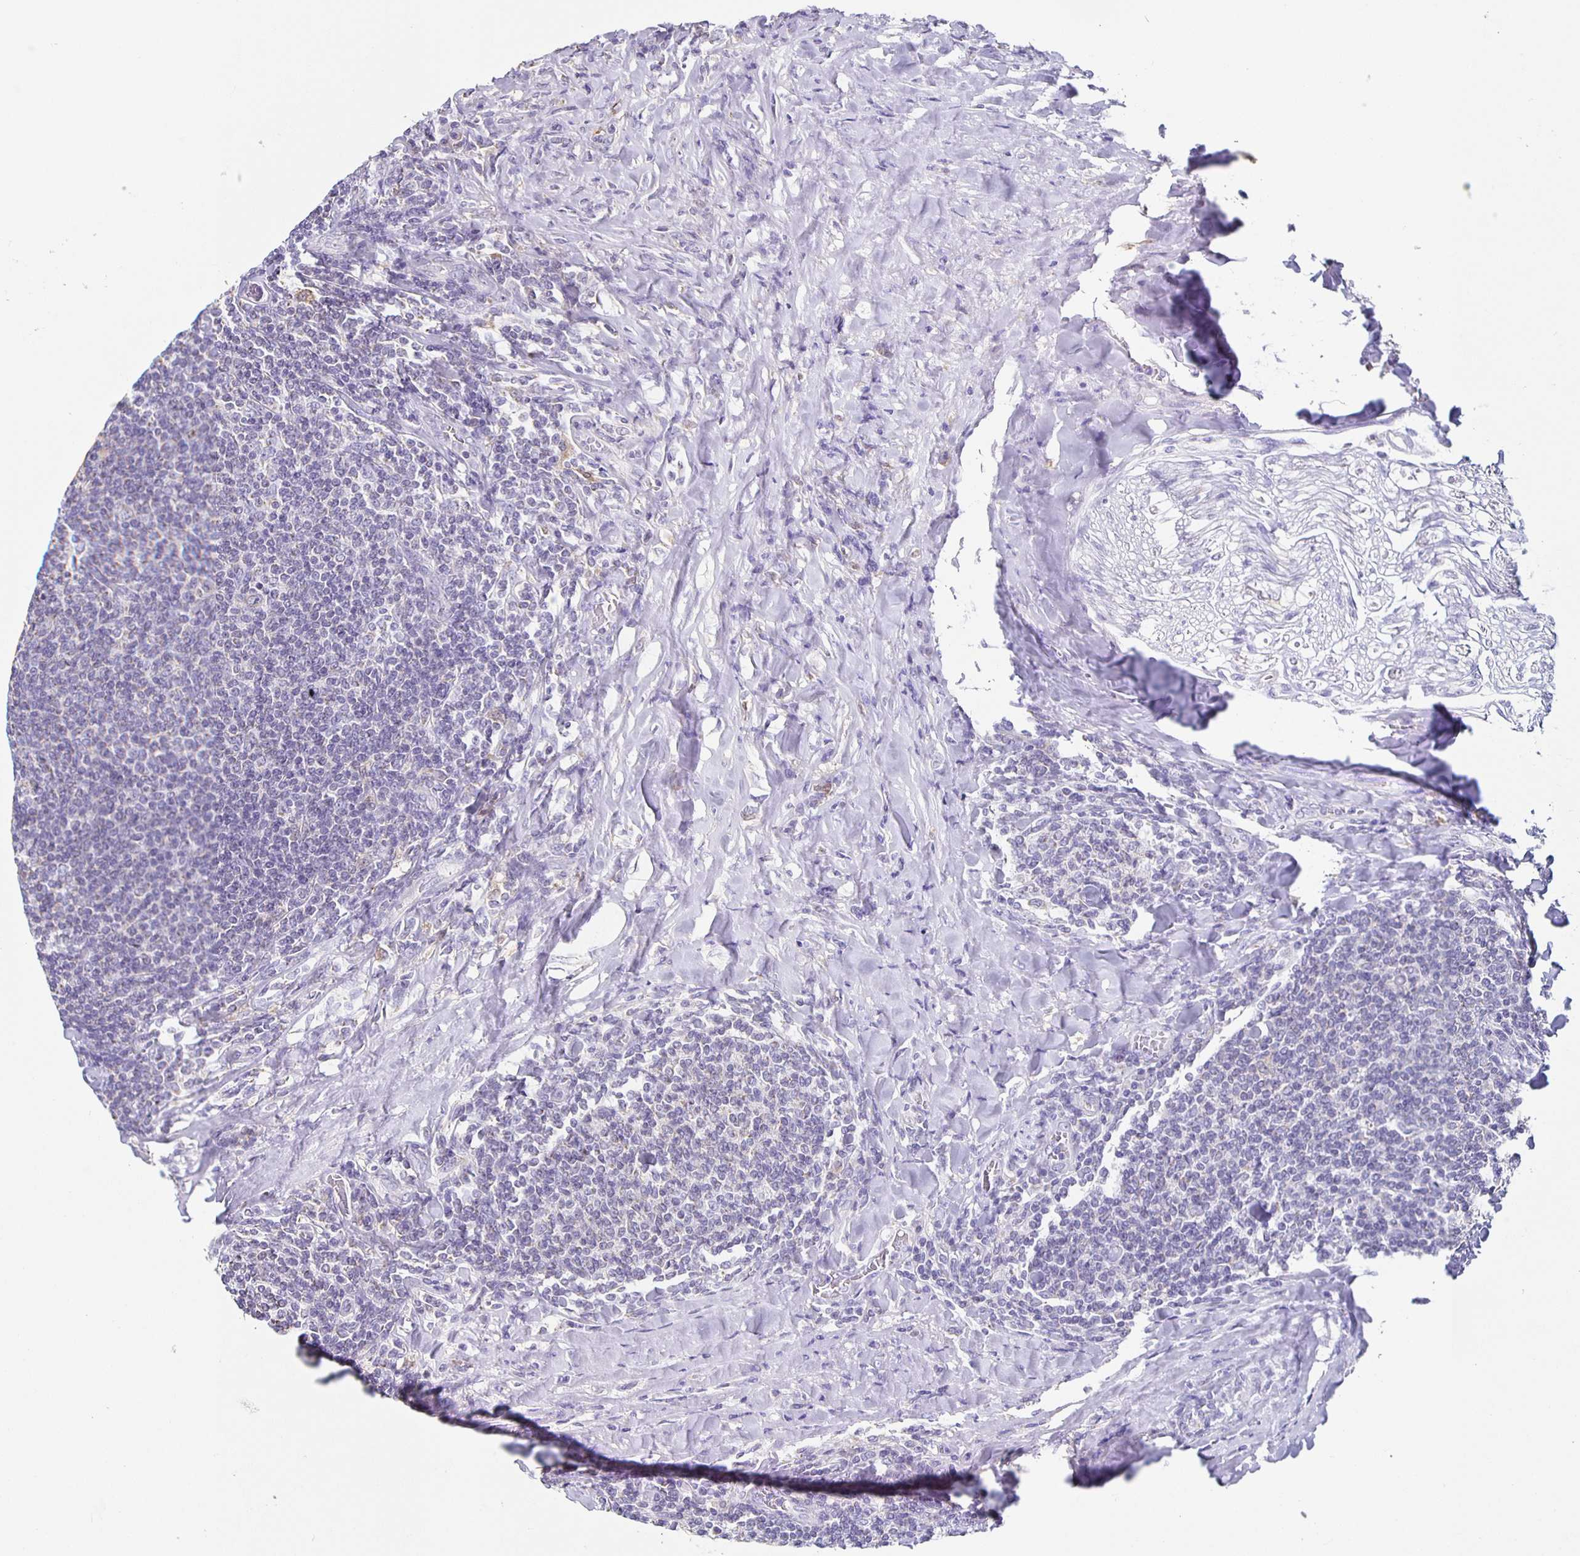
{"staining": {"intensity": "negative", "quantity": "none", "location": "none"}, "tissue": "lymphoma", "cell_type": "Tumor cells", "image_type": "cancer", "snomed": [{"axis": "morphology", "description": "Malignant lymphoma, non-Hodgkin's type, Low grade"}, {"axis": "topography", "description": "Lymph node"}], "caption": "A micrograph of human lymphoma is negative for staining in tumor cells.", "gene": "TPPP", "patient": {"sex": "male", "age": 52}}